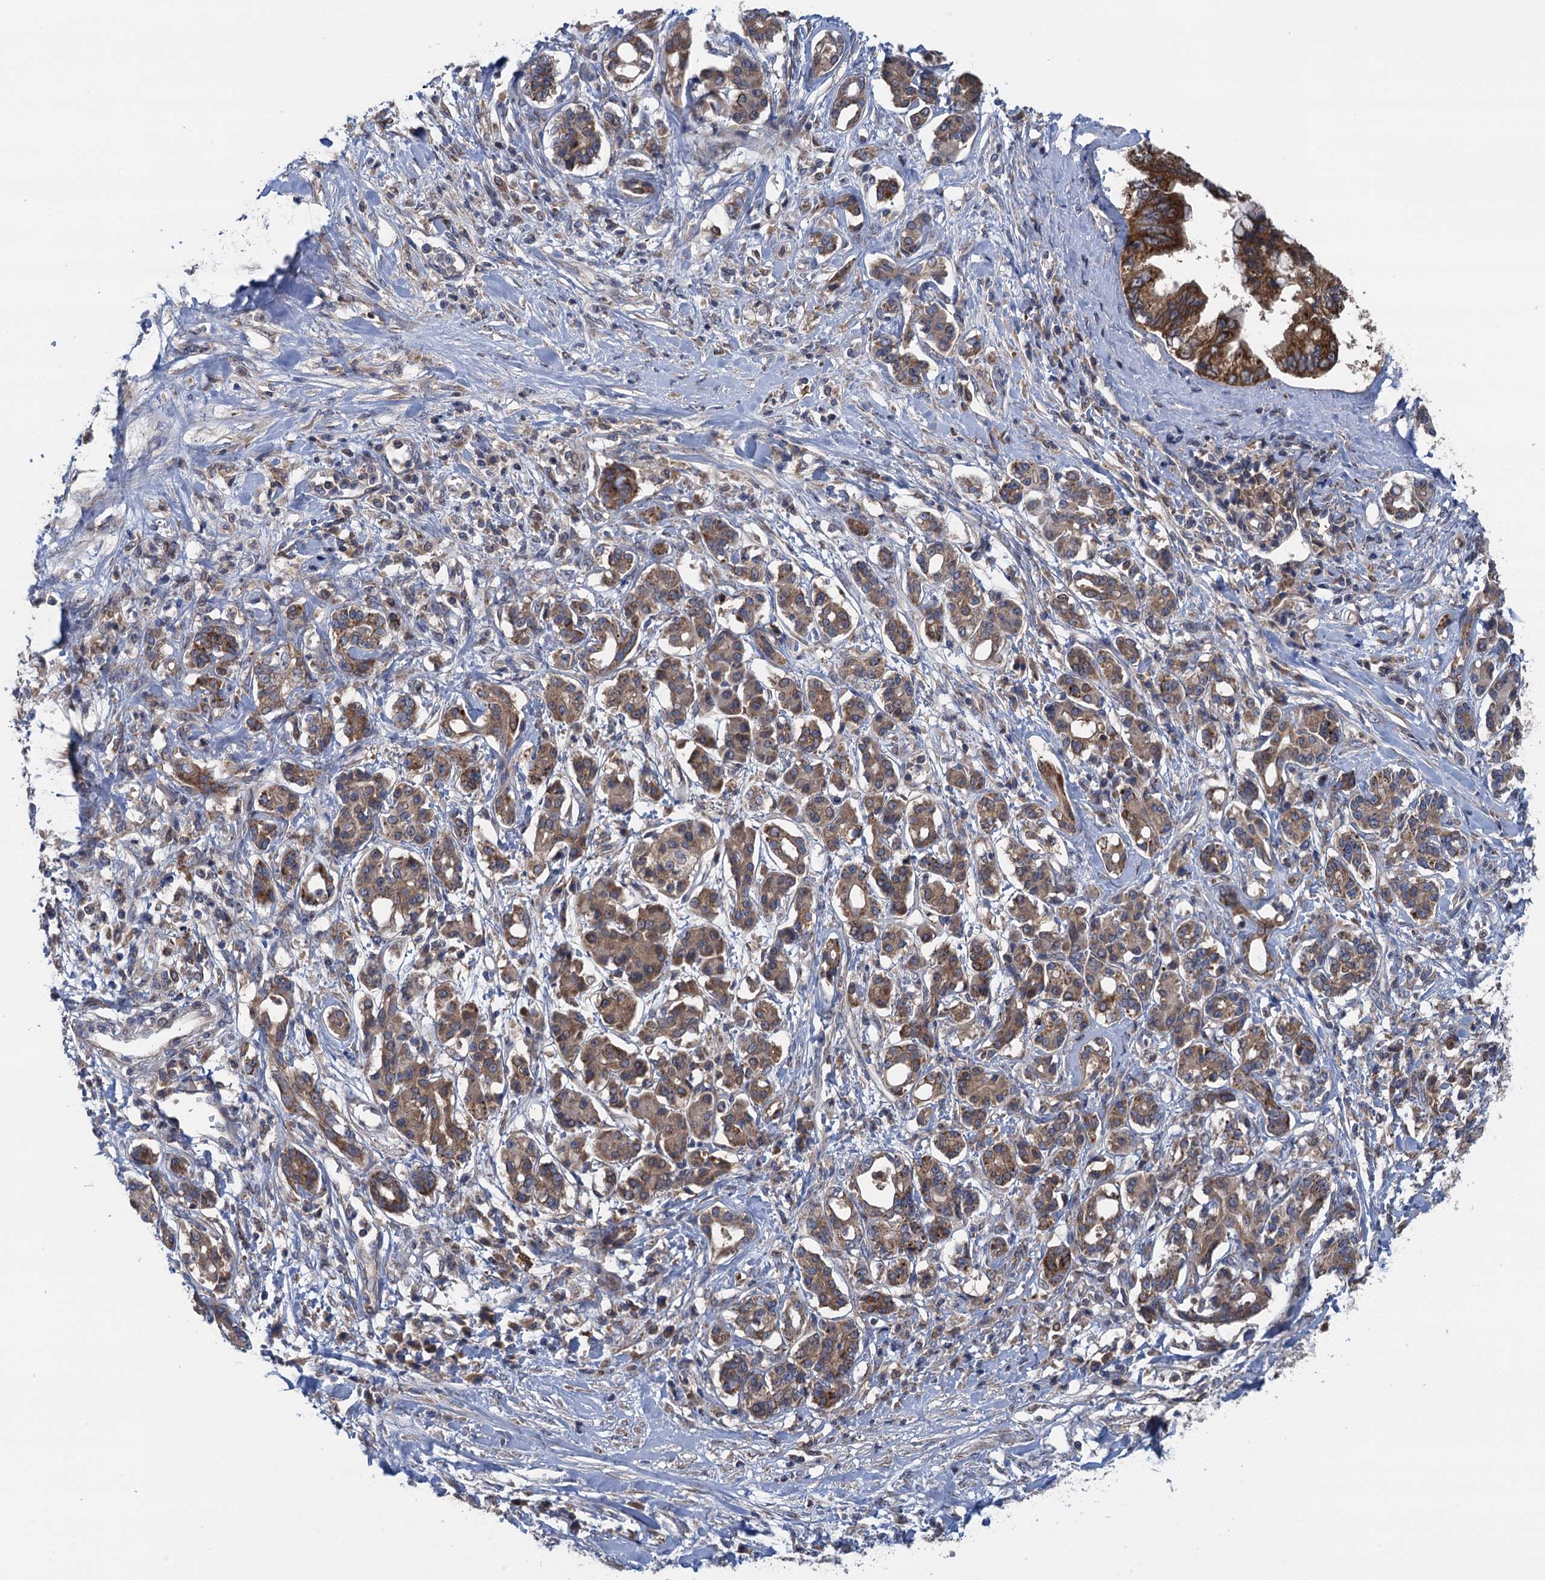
{"staining": {"intensity": "moderate", "quantity": ">75%", "location": "cytoplasmic/membranous"}, "tissue": "pancreatic cancer", "cell_type": "Tumor cells", "image_type": "cancer", "snomed": [{"axis": "morphology", "description": "Adenocarcinoma, NOS"}, {"axis": "topography", "description": "Pancreas"}], "caption": "Protein expression analysis of human pancreatic cancer (adenocarcinoma) reveals moderate cytoplasmic/membranous positivity in about >75% of tumor cells. The staining is performed using DAB (3,3'-diaminobenzidine) brown chromogen to label protein expression. The nuclei are counter-stained blue using hematoxylin.", "gene": "CNTN5", "patient": {"sex": "female", "age": 56}}